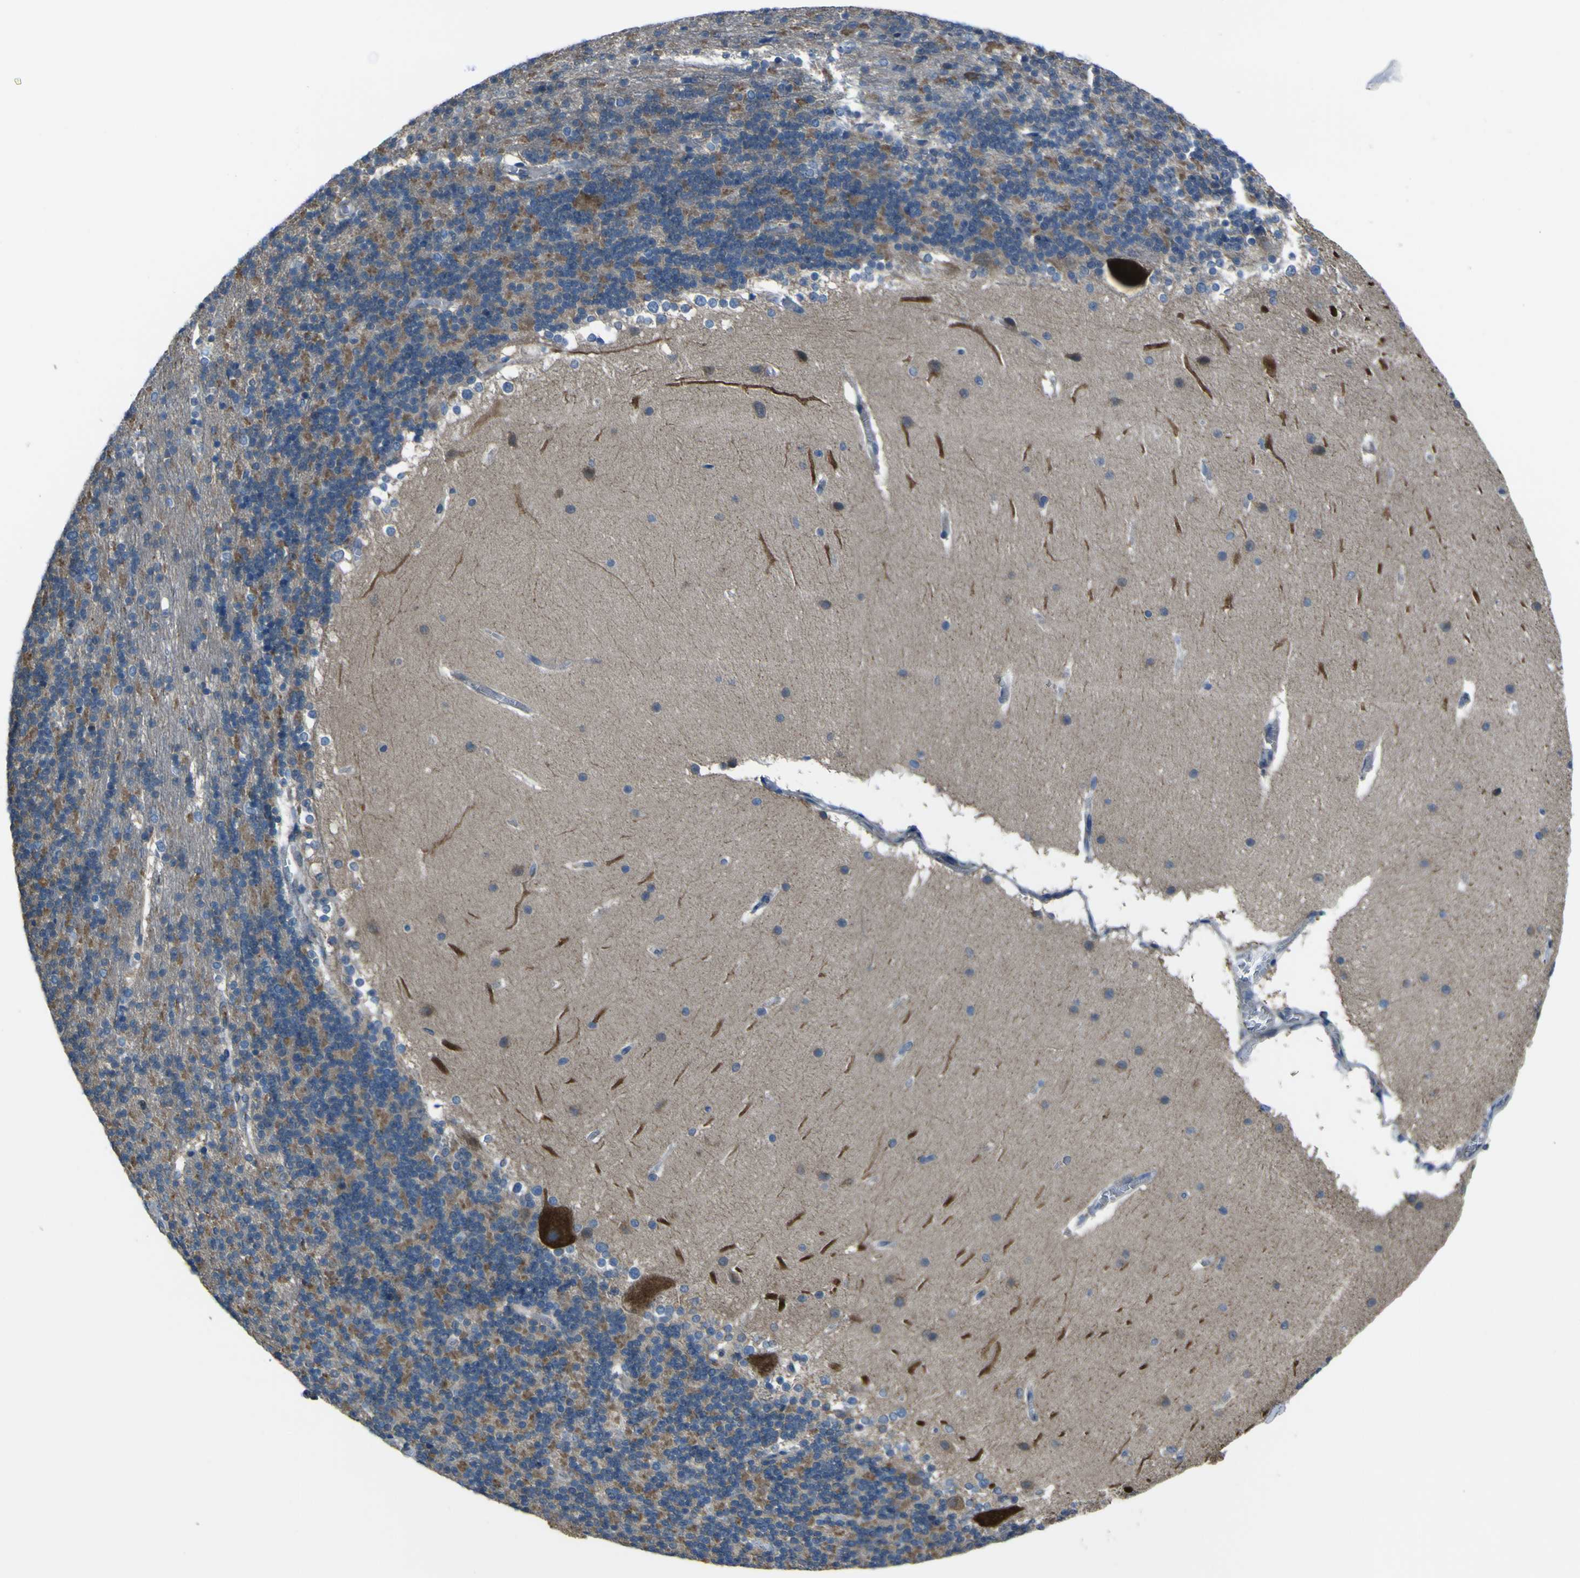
{"staining": {"intensity": "moderate", "quantity": "<25%", "location": "cytoplasmic/membranous"}, "tissue": "cerebellum", "cell_type": "Cells in granular layer", "image_type": "normal", "snomed": [{"axis": "morphology", "description": "Normal tissue, NOS"}, {"axis": "topography", "description": "Cerebellum"}], "caption": "A brown stain highlights moderate cytoplasmic/membranous staining of a protein in cells in granular layer of unremarkable cerebellum.", "gene": "STIM1", "patient": {"sex": "female", "age": 19}}